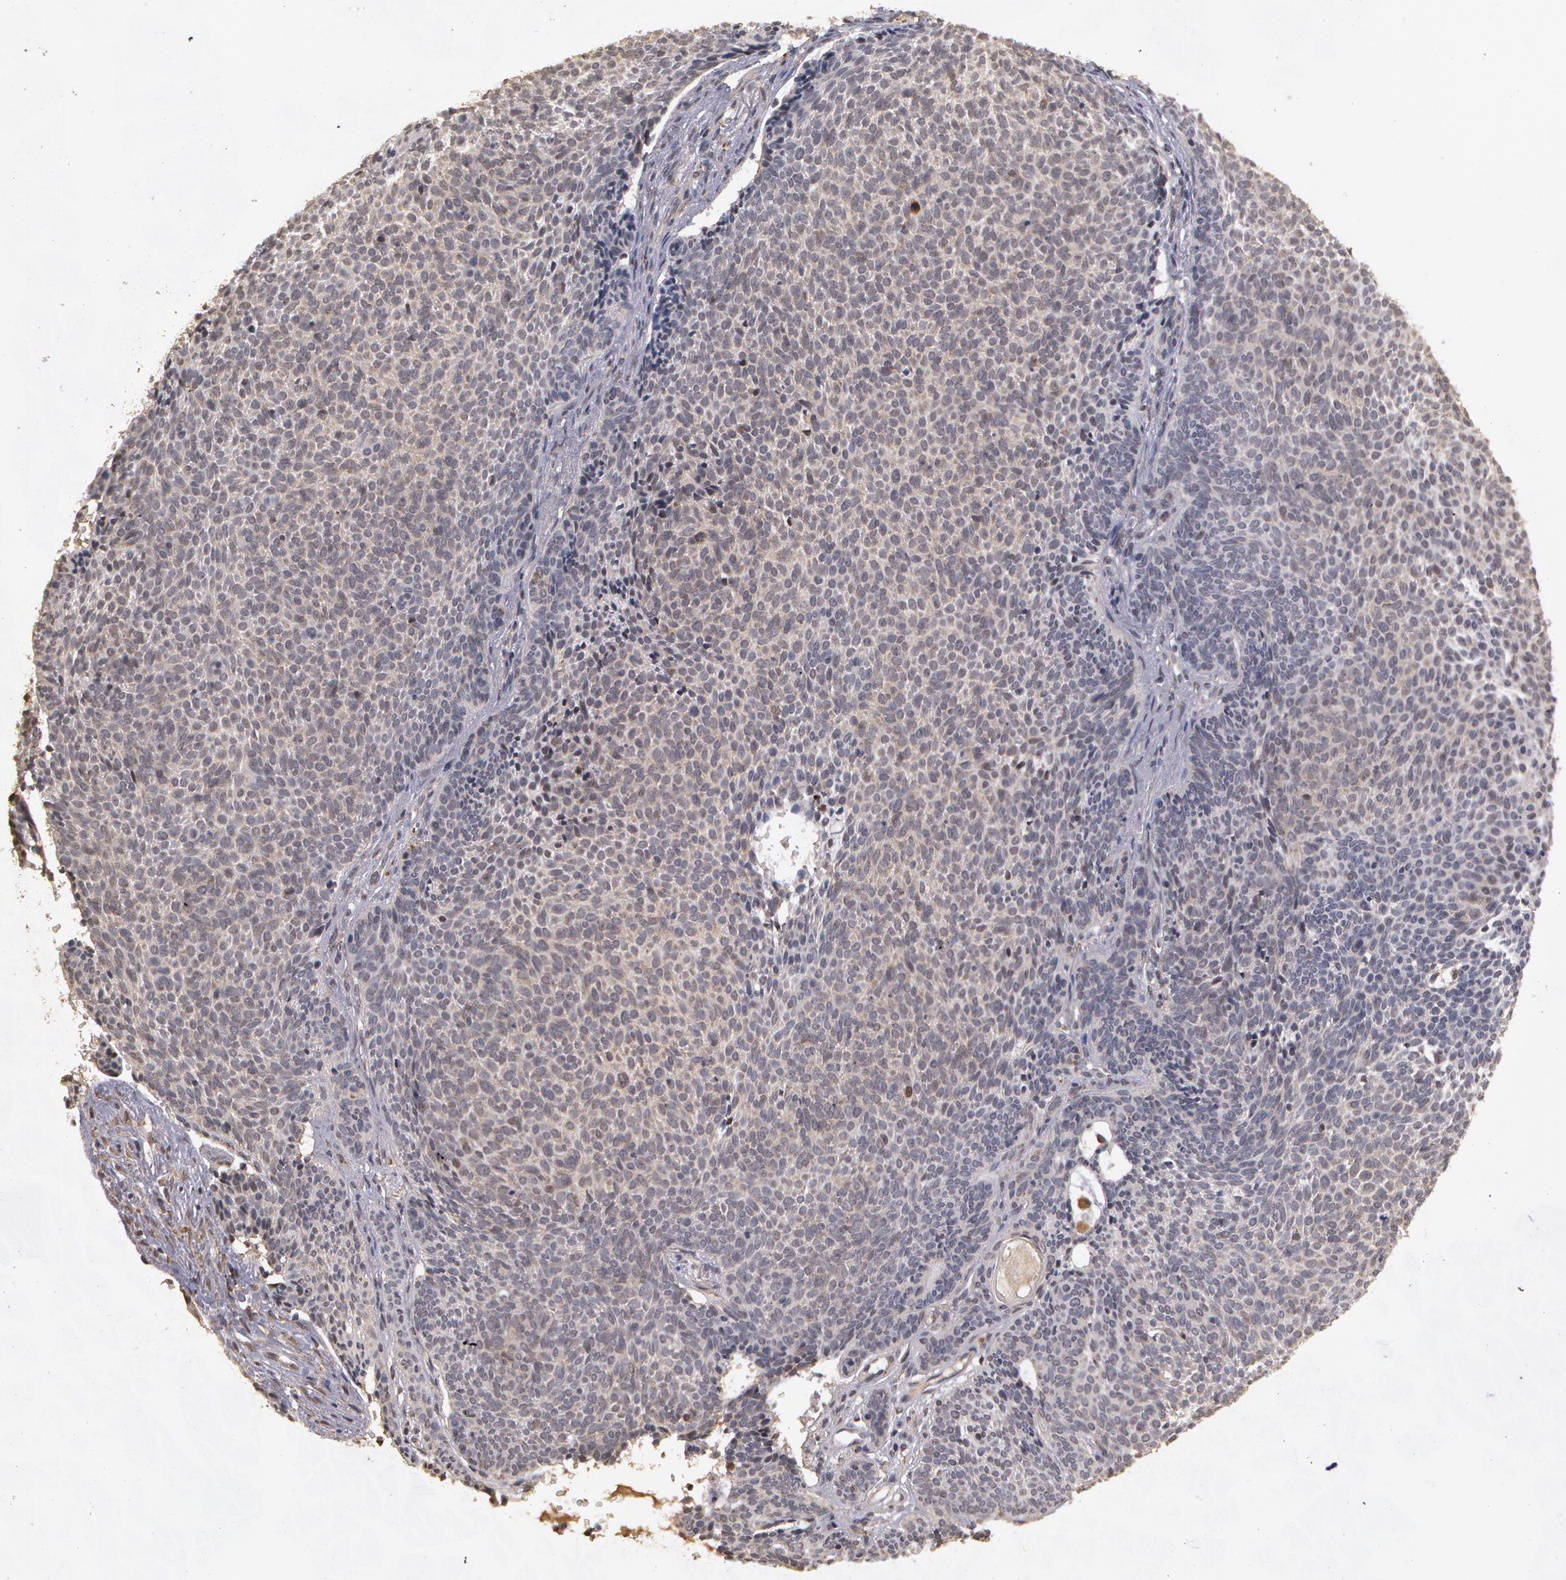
{"staining": {"intensity": "strong", "quantity": ">75%", "location": "cytoplasmic/membranous,nuclear"}, "tissue": "skin cancer", "cell_type": "Tumor cells", "image_type": "cancer", "snomed": [{"axis": "morphology", "description": "Basal cell carcinoma"}, {"axis": "topography", "description": "Skin"}], "caption": "Strong cytoplasmic/membranous and nuclear staining for a protein is seen in about >75% of tumor cells of skin cancer using IHC.", "gene": "GLIS1", "patient": {"sex": "male", "age": 84}}